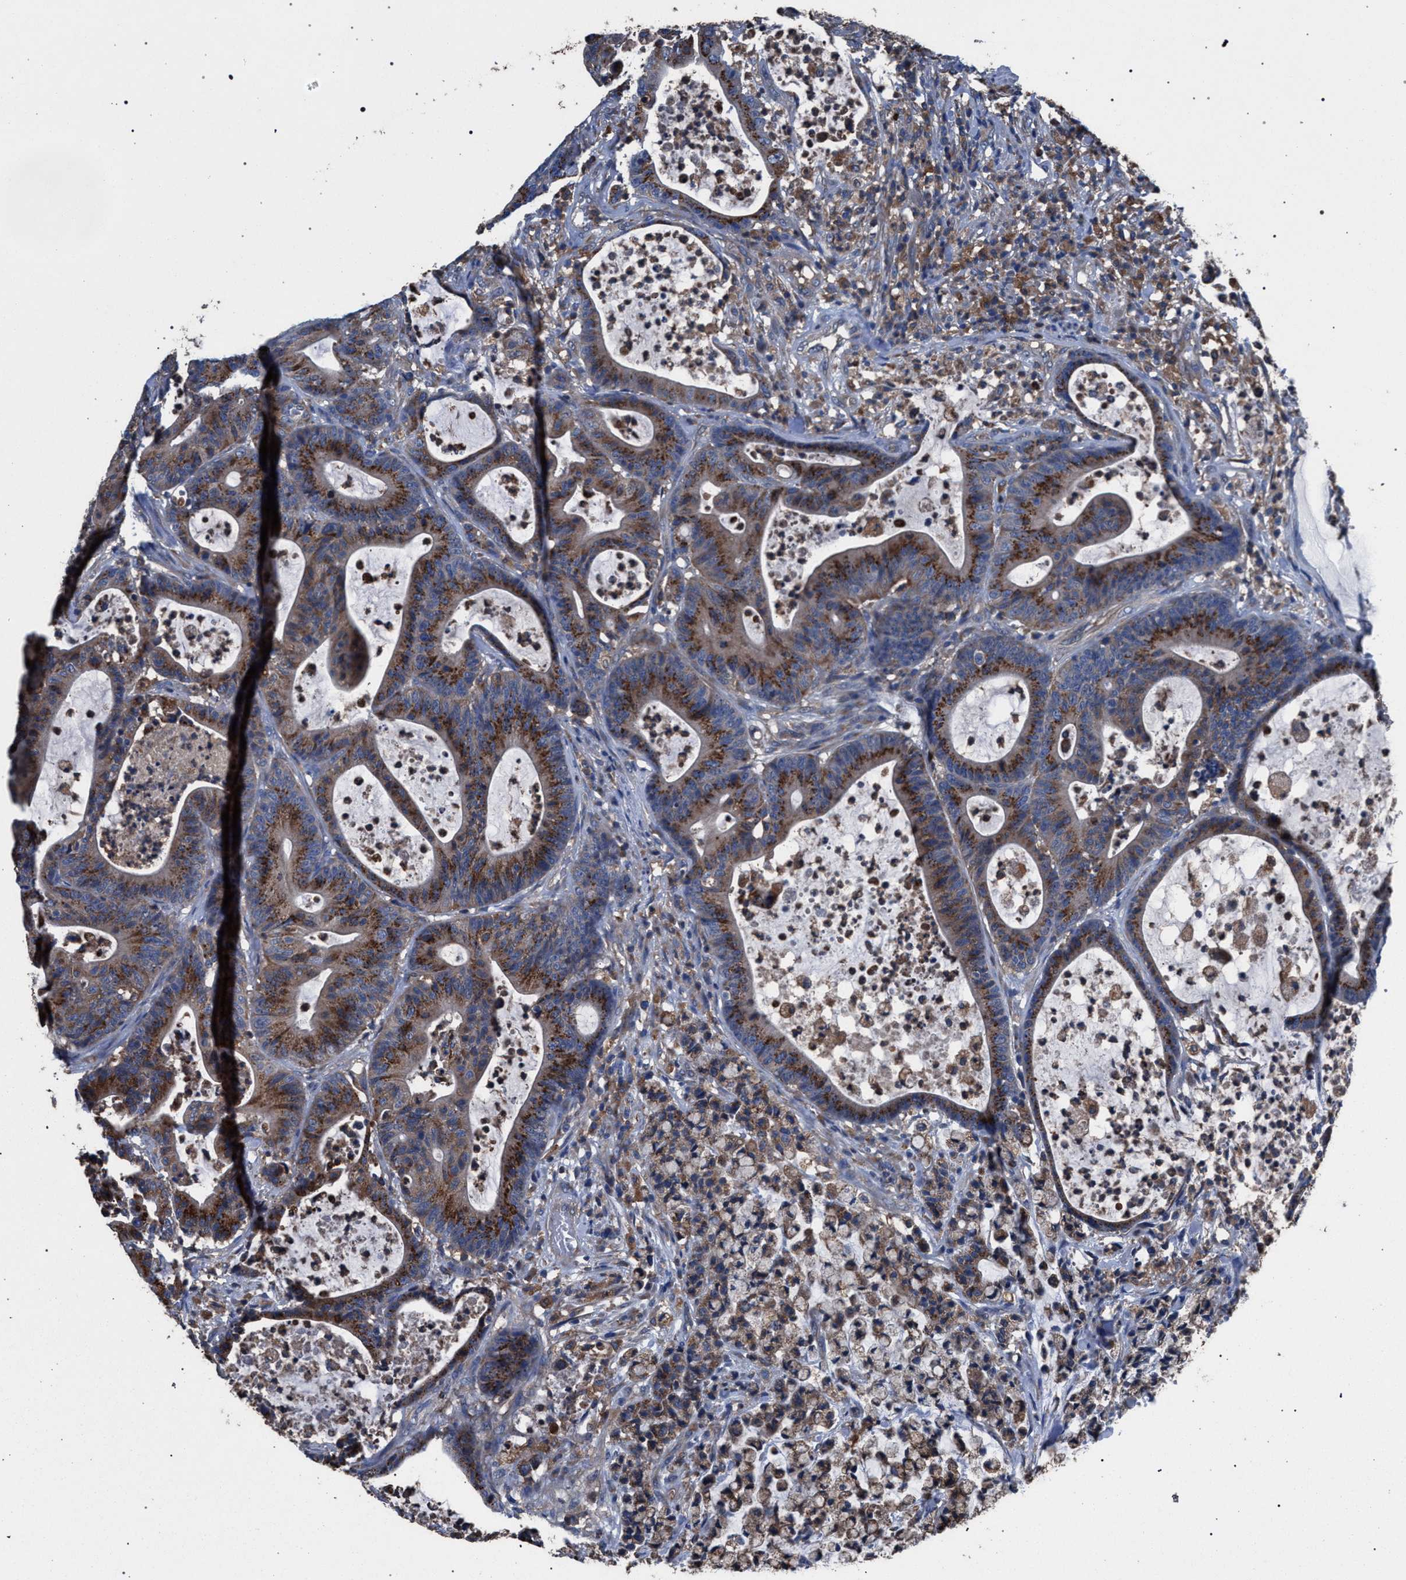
{"staining": {"intensity": "moderate", "quantity": ">75%", "location": "cytoplasmic/membranous"}, "tissue": "colorectal cancer", "cell_type": "Tumor cells", "image_type": "cancer", "snomed": [{"axis": "morphology", "description": "Adenocarcinoma, NOS"}, {"axis": "topography", "description": "Colon"}], "caption": "A brown stain highlights moderate cytoplasmic/membranous staining of a protein in adenocarcinoma (colorectal) tumor cells. (DAB = brown stain, brightfield microscopy at high magnification).", "gene": "ATP6V0A1", "patient": {"sex": "female", "age": 84}}